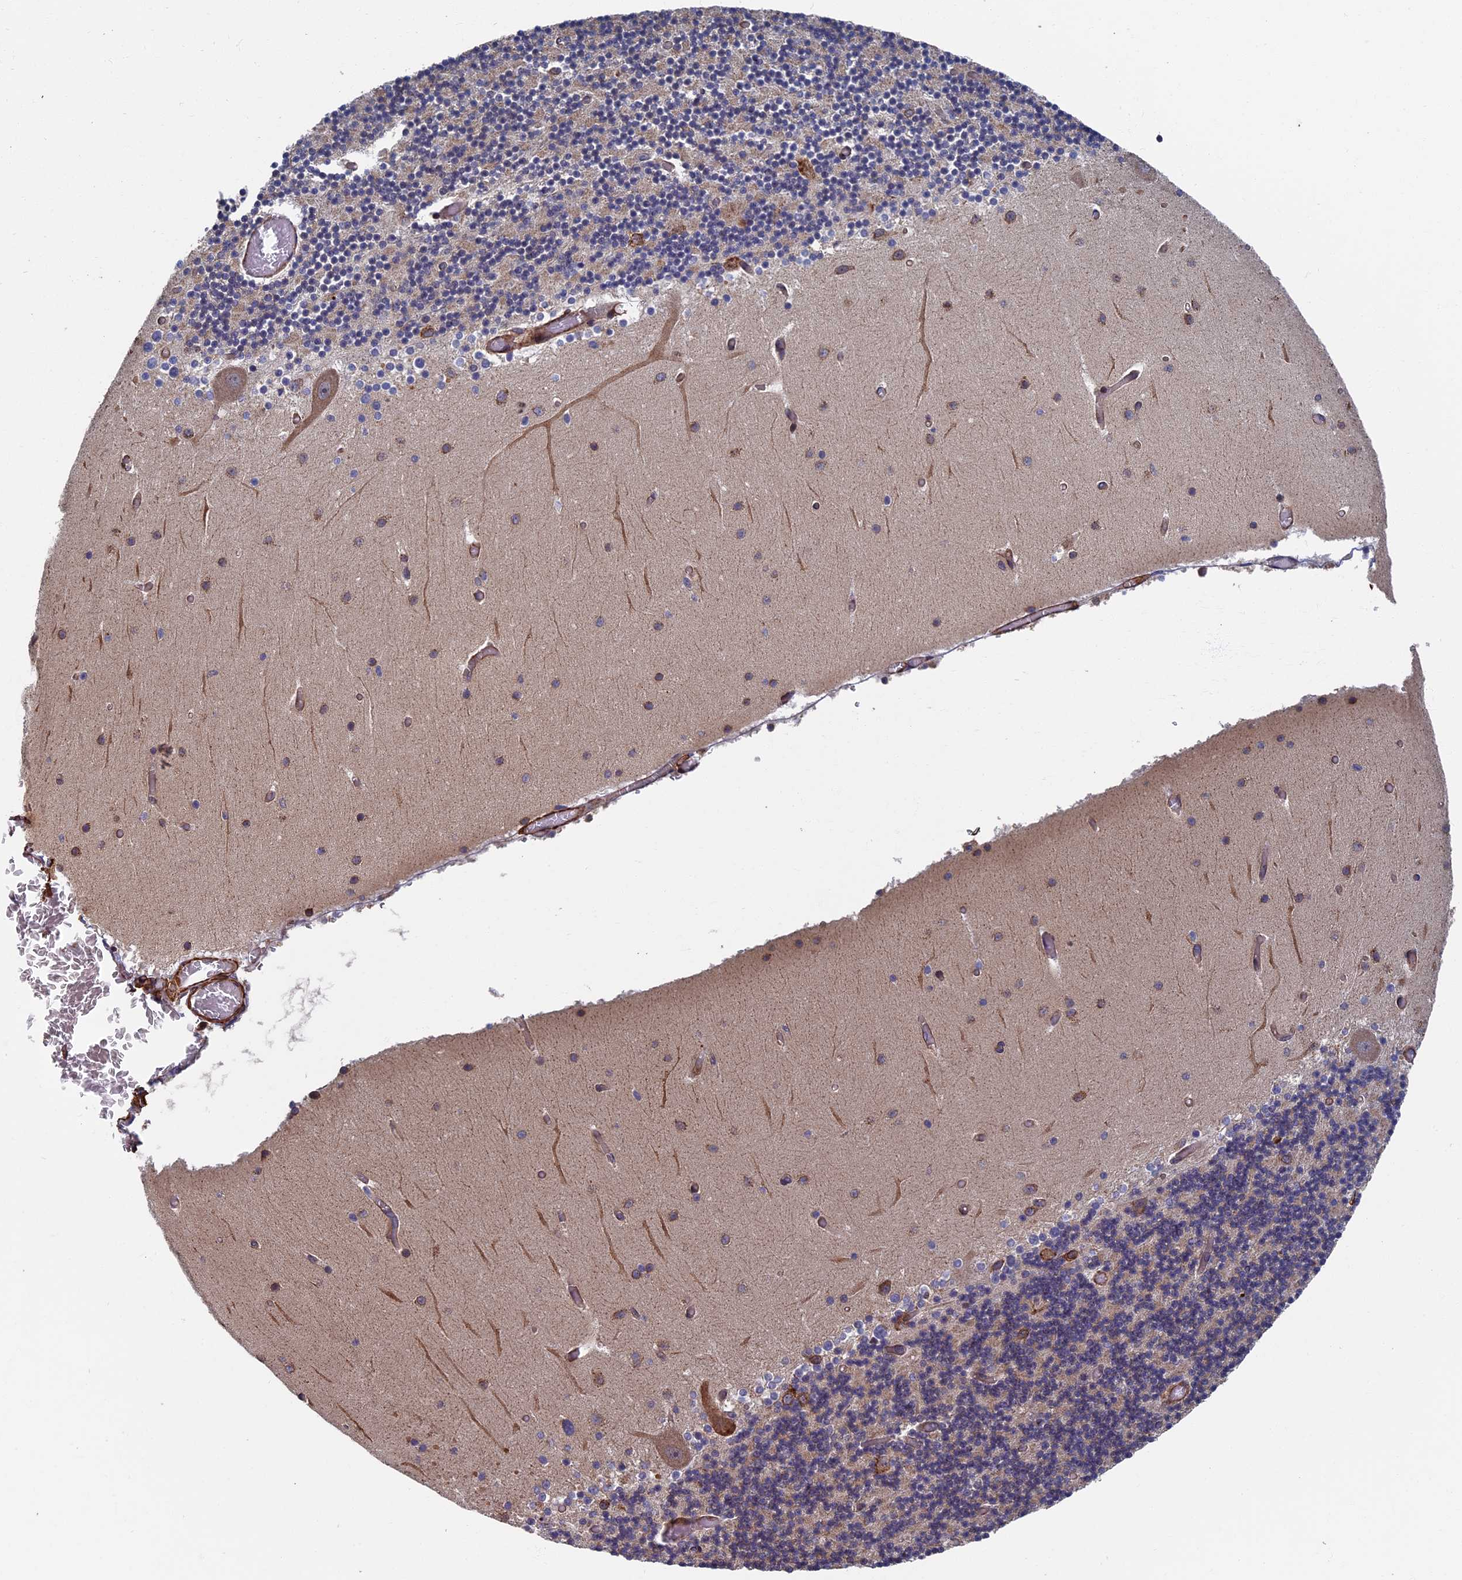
{"staining": {"intensity": "negative", "quantity": "none", "location": "none"}, "tissue": "cerebellum", "cell_type": "Cells in granular layer", "image_type": "normal", "snomed": [{"axis": "morphology", "description": "Normal tissue, NOS"}, {"axis": "topography", "description": "Cerebellum"}], "caption": "Human cerebellum stained for a protein using immunohistochemistry exhibits no positivity in cells in granular layer.", "gene": "CTDP1", "patient": {"sex": "female", "age": 28}}